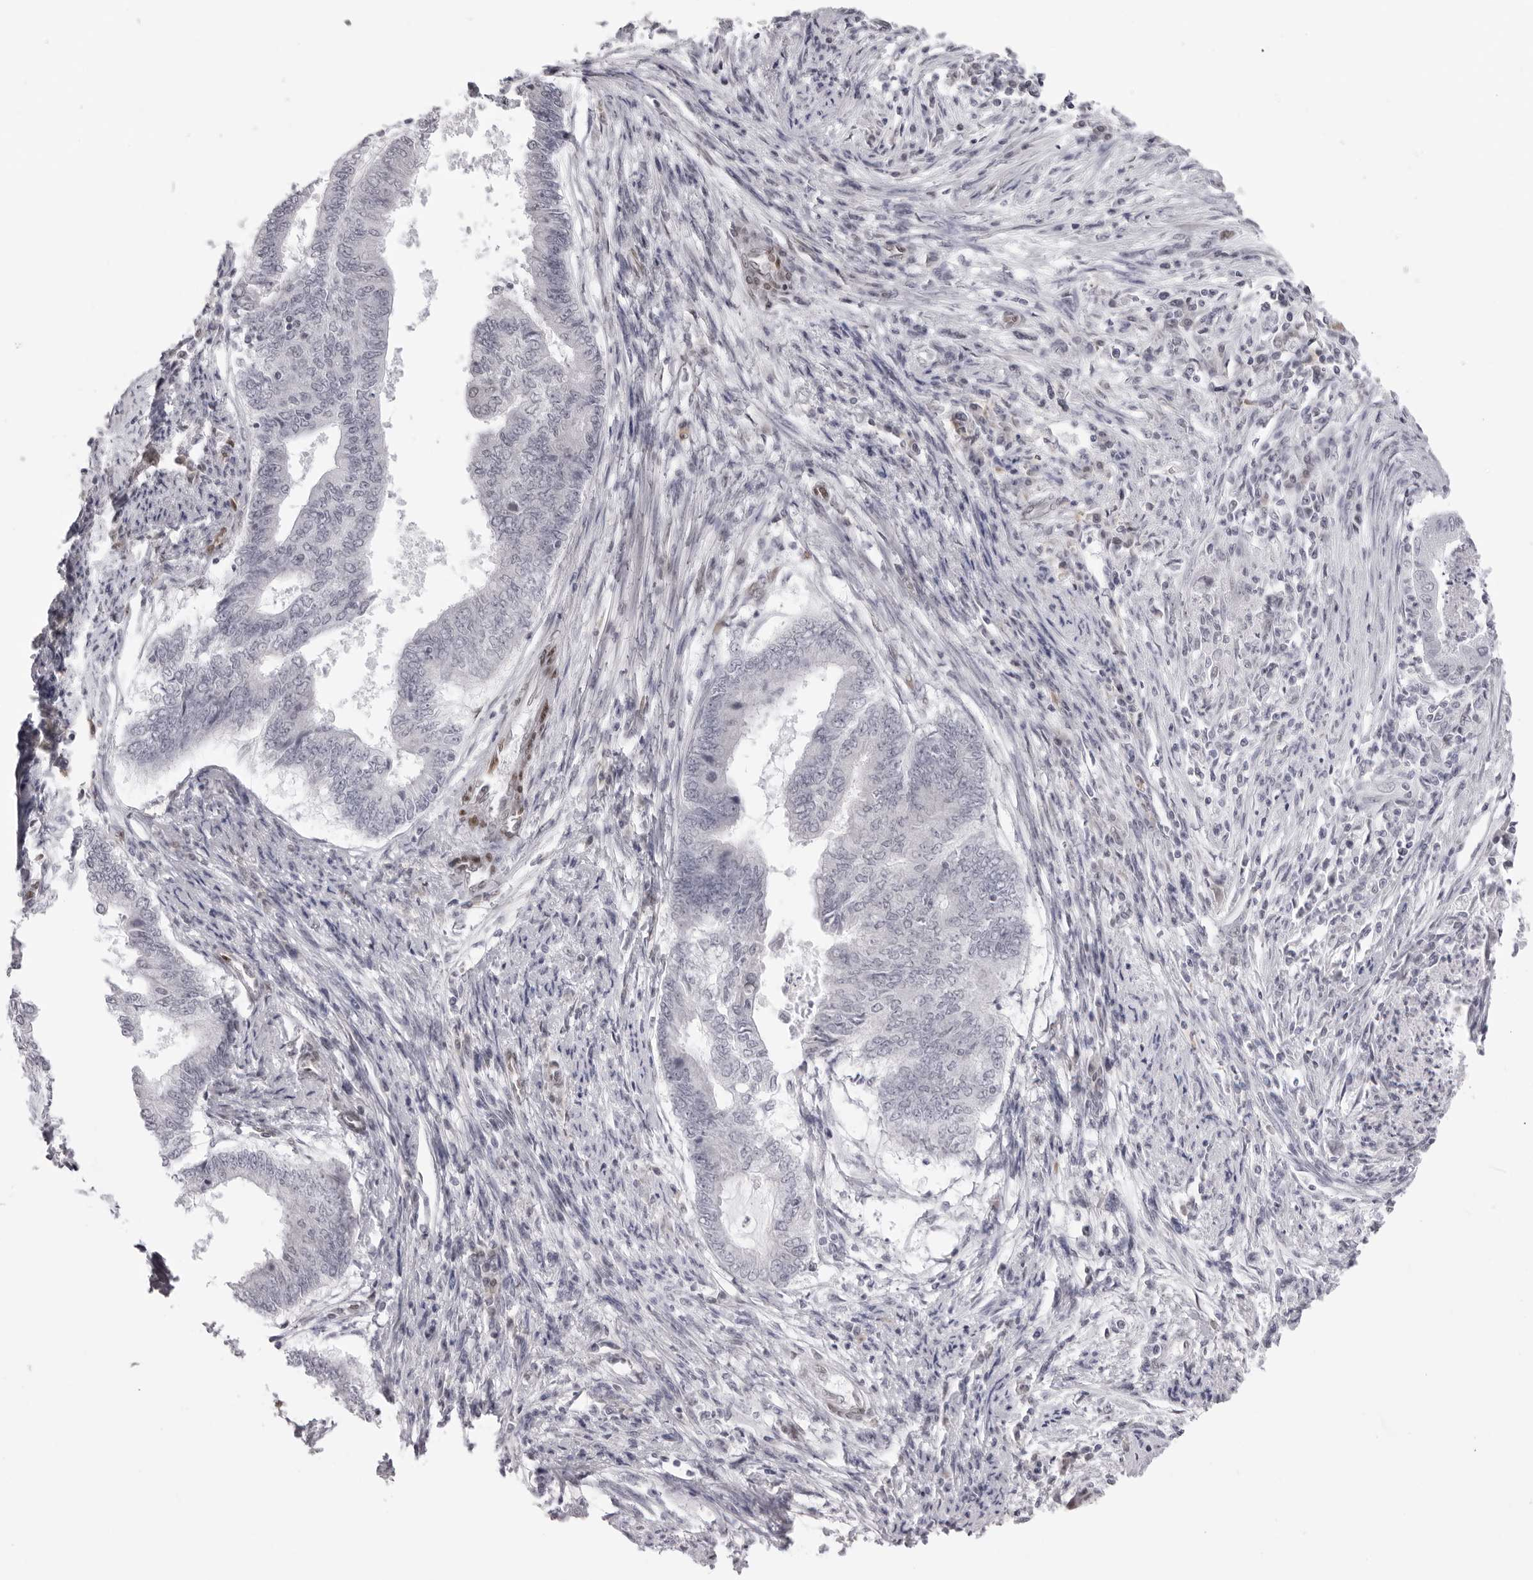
{"staining": {"intensity": "negative", "quantity": "none", "location": "none"}, "tissue": "endometrial cancer", "cell_type": "Tumor cells", "image_type": "cancer", "snomed": [{"axis": "morphology", "description": "Polyp, NOS"}, {"axis": "morphology", "description": "Adenocarcinoma, NOS"}, {"axis": "morphology", "description": "Adenoma, NOS"}, {"axis": "topography", "description": "Endometrium"}], "caption": "There is no significant expression in tumor cells of endometrial adenoma.", "gene": "MAFK", "patient": {"sex": "female", "age": 79}}